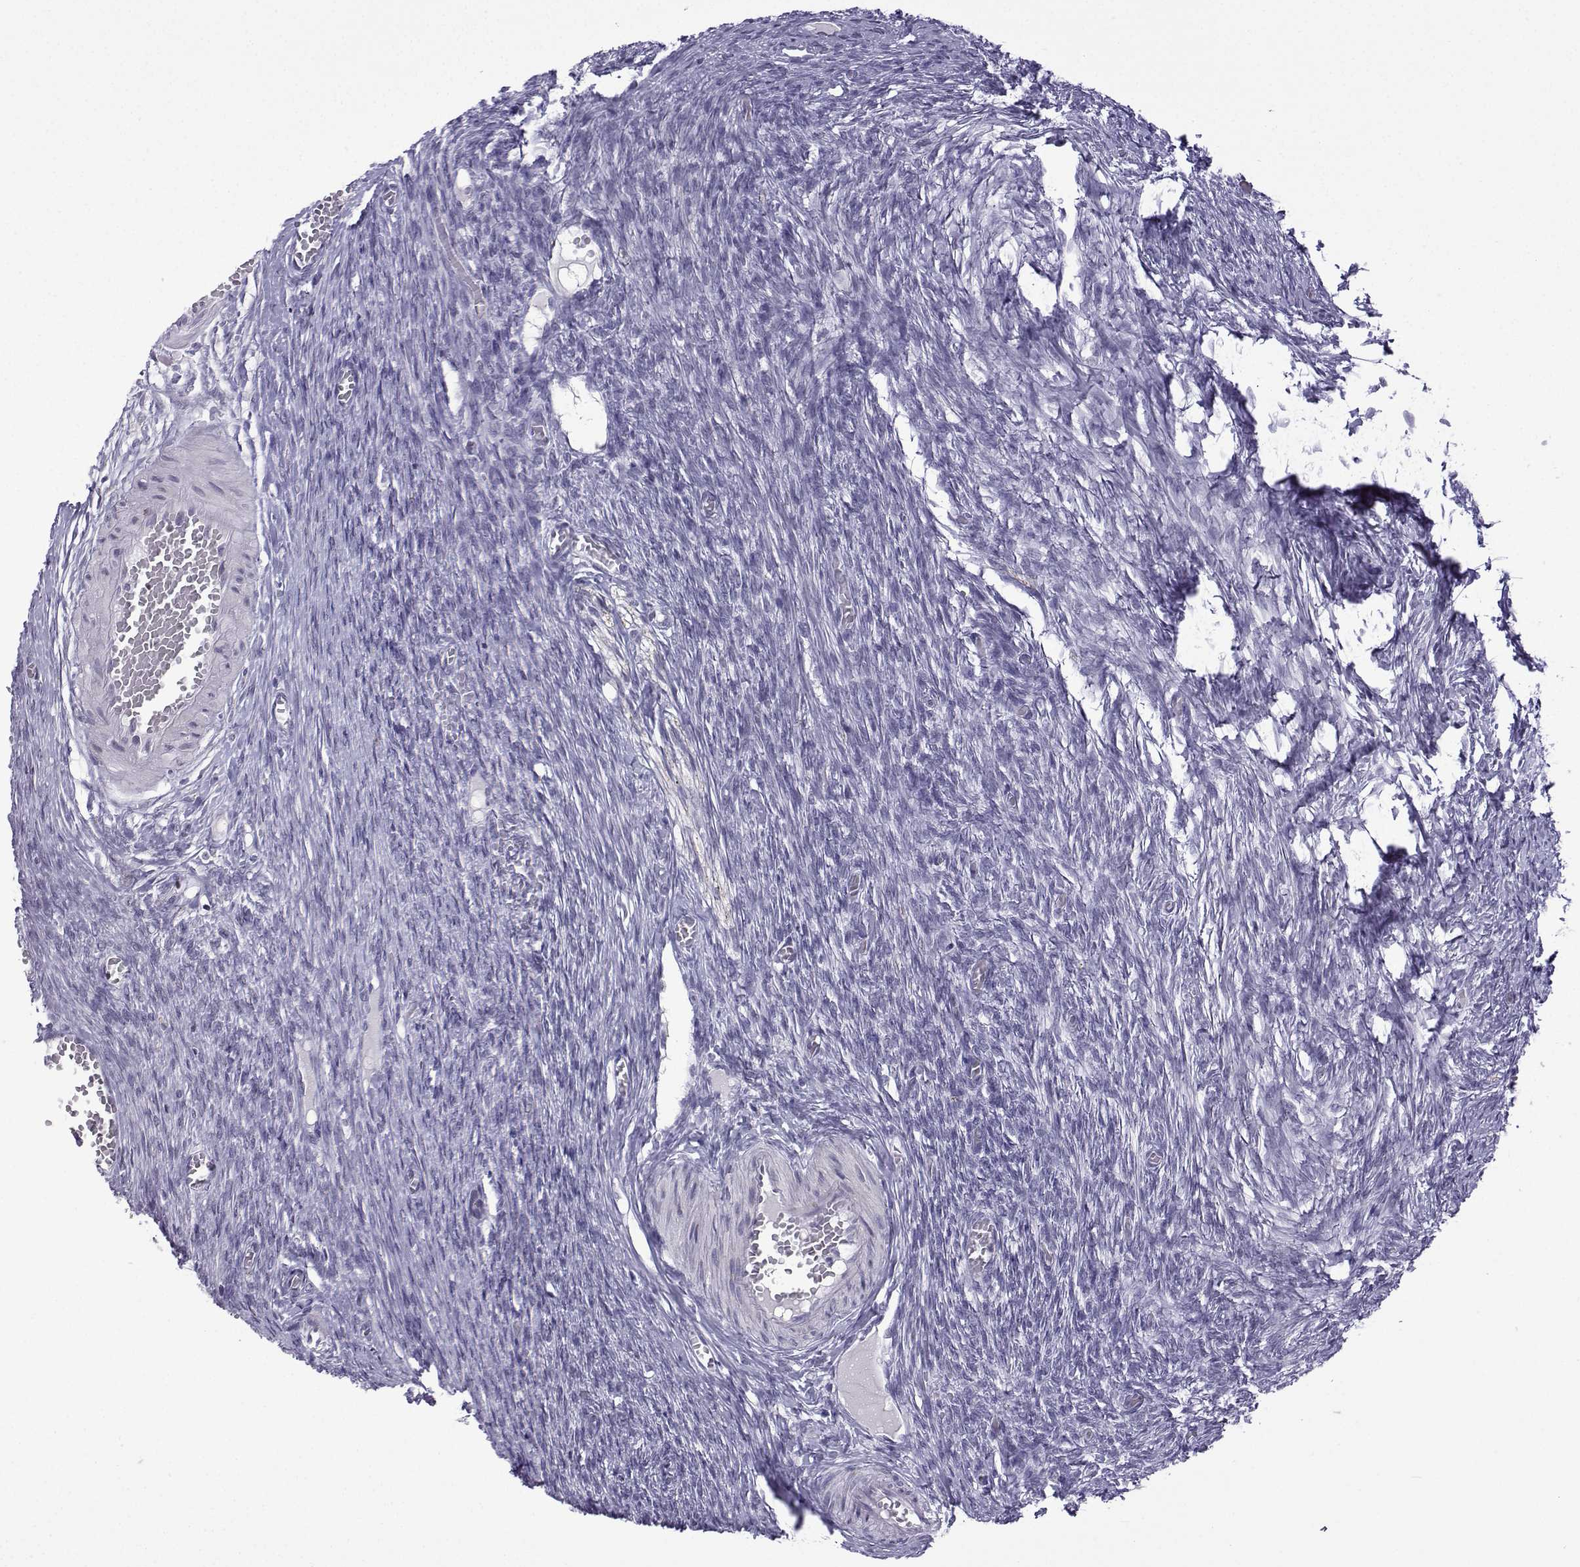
{"staining": {"intensity": "negative", "quantity": "none", "location": "none"}, "tissue": "ovary", "cell_type": "Follicle cells", "image_type": "normal", "snomed": [{"axis": "morphology", "description": "Normal tissue, NOS"}, {"axis": "topography", "description": "Ovary"}], "caption": "This is a histopathology image of IHC staining of benign ovary, which shows no expression in follicle cells. (DAB immunohistochemistry (IHC) with hematoxylin counter stain).", "gene": "HTR7", "patient": {"sex": "female", "age": 27}}